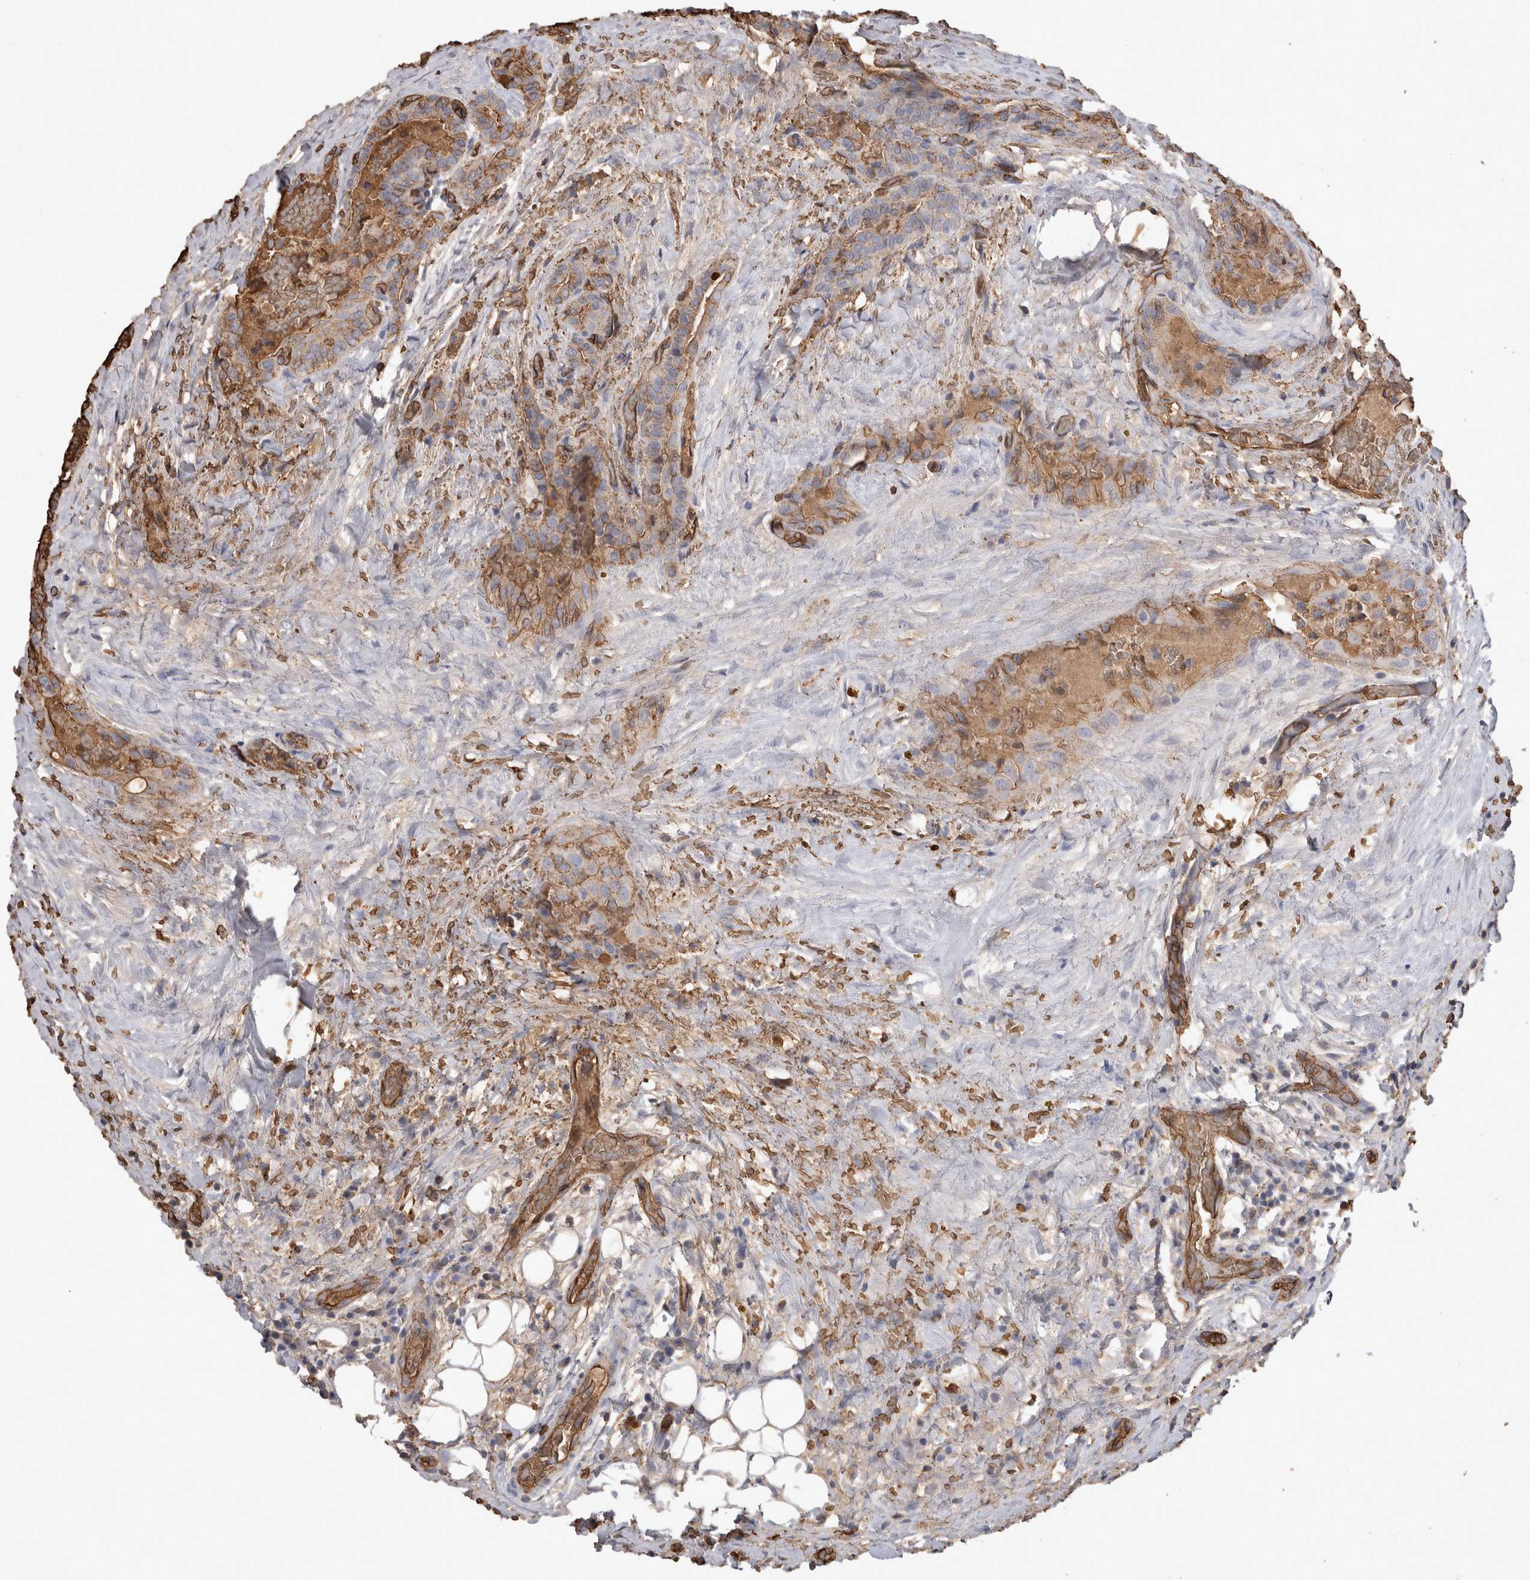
{"staining": {"intensity": "moderate", "quantity": "25%-75%", "location": "cytoplasmic/membranous"}, "tissue": "thyroid cancer", "cell_type": "Tumor cells", "image_type": "cancer", "snomed": [{"axis": "morphology", "description": "Papillary adenocarcinoma, NOS"}, {"axis": "topography", "description": "Thyroid gland"}], "caption": "The photomicrograph demonstrates a brown stain indicating the presence of a protein in the cytoplasmic/membranous of tumor cells in thyroid papillary adenocarcinoma.", "gene": "IL17RC", "patient": {"sex": "male", "age": 77}}